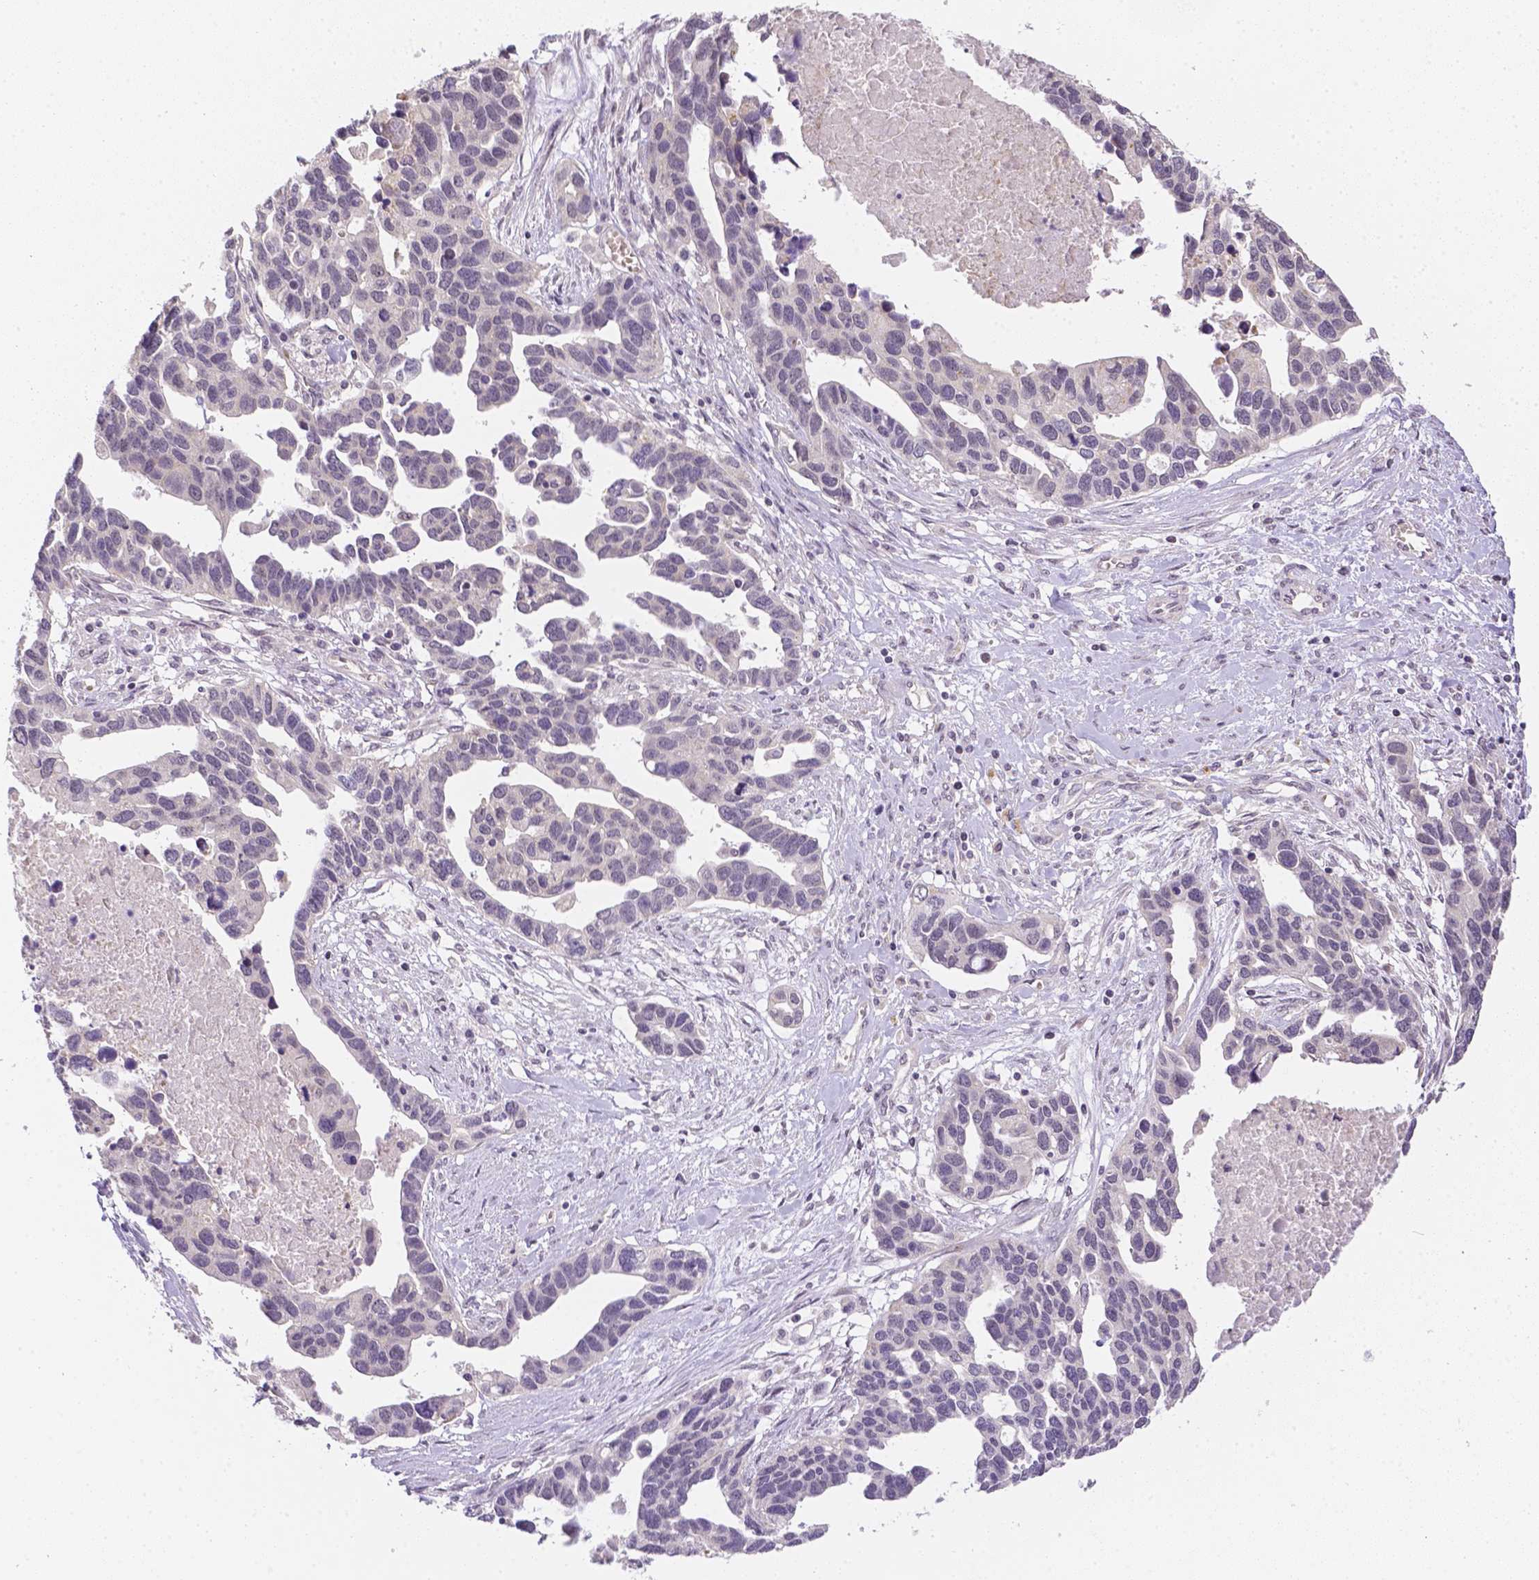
{"staining": {"intensity": "negative", "quantity": "none", "location": "none"}, "tissue": "ovarian cancer", "cell_type": "Tumor cells", "image_type": "cancer", "snomed": [{"axis": "morphology", "description": "Cystadenocarcinoma, serous, NOS"}, {"axis": "topography", "description": "Ovary"}], "caption": "Ovarian serous cystadenocarcinoma stained for a protein using immunohistochemistry demonstrates no expression tumor cells.", "gene": "ZNF280B", "patient": {"sex": "female", "age": 54}}